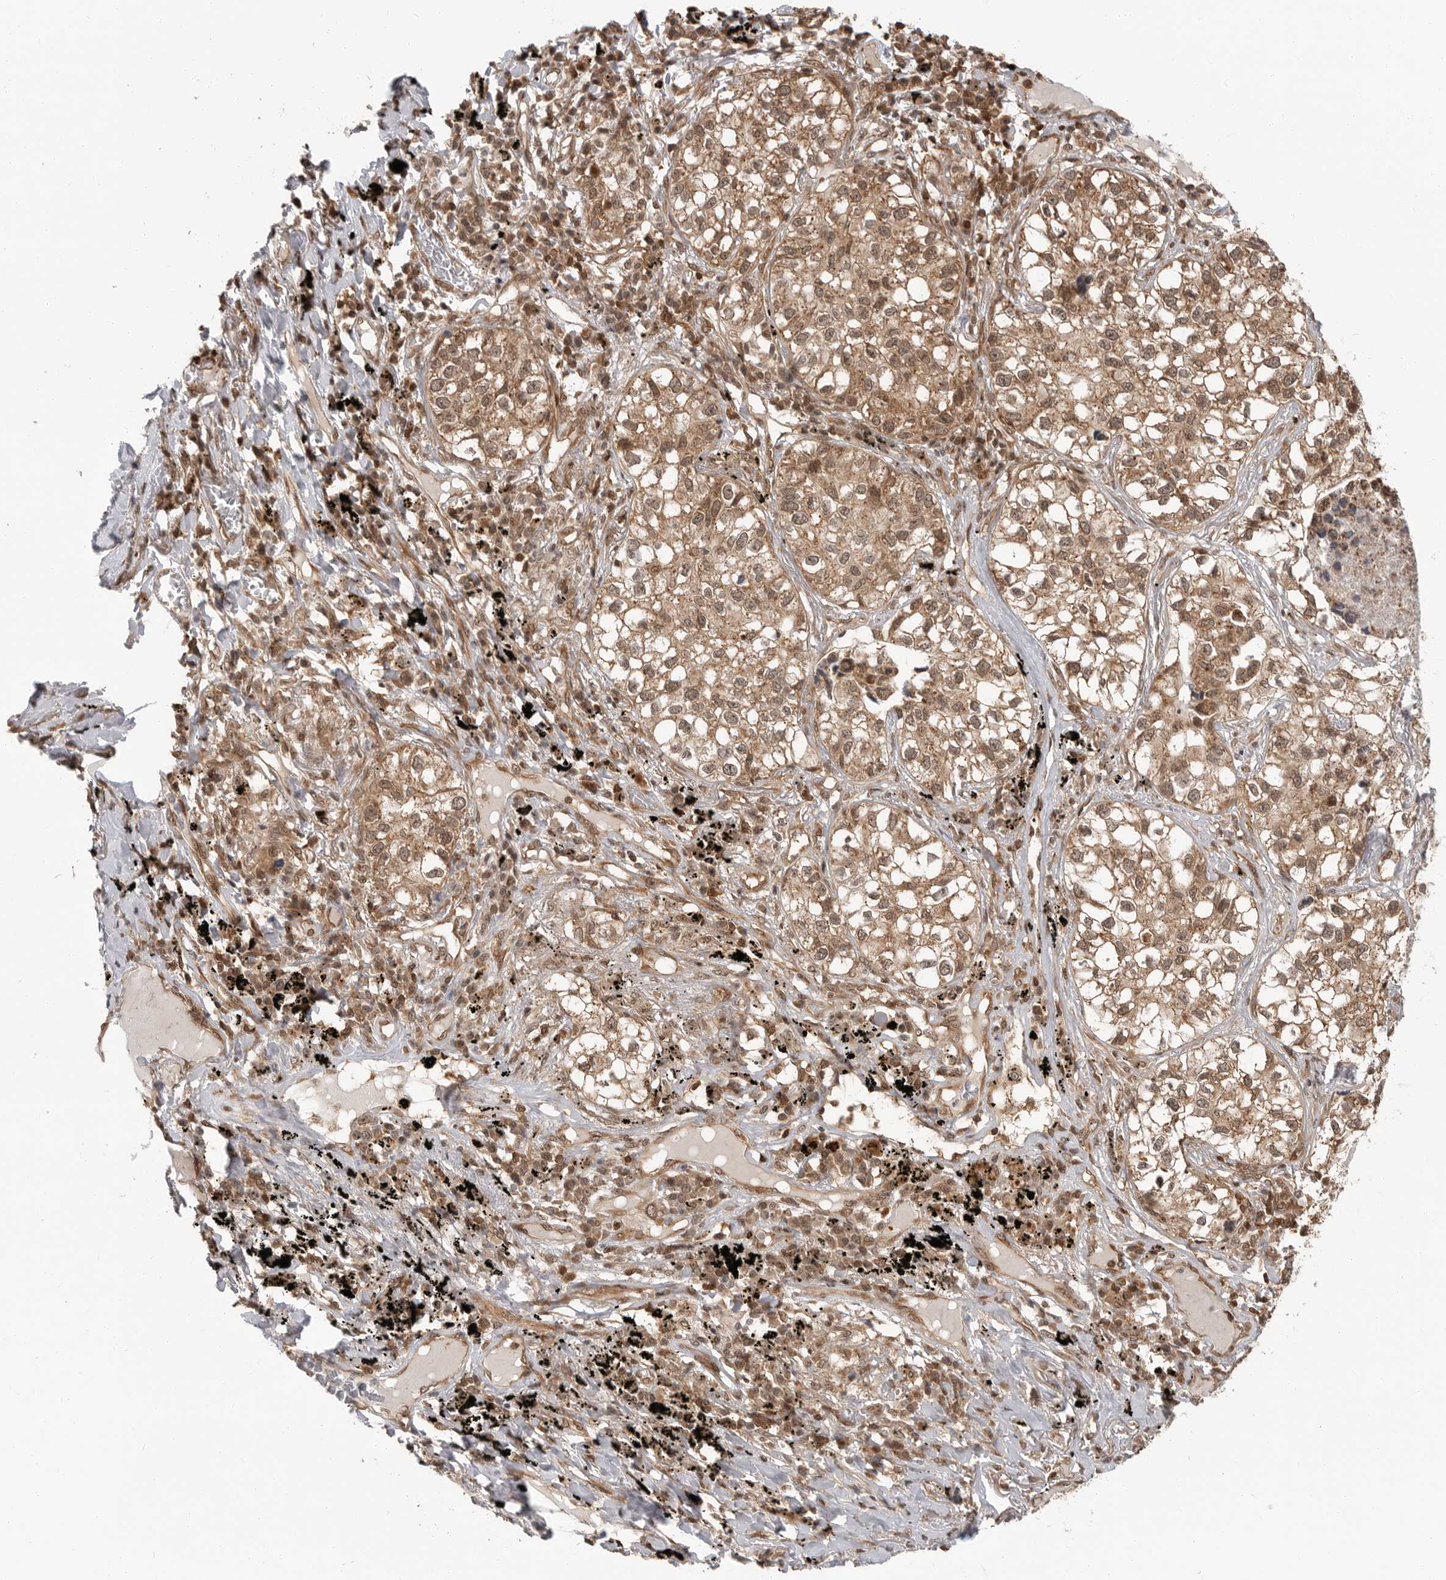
{"staining": {"intensity": "moderate", "quantity": ">75%", "location": "cytoplasmic/membranous"}, "tissue": "lung cancer", "cell_type": "Tumor cells", "image_type": "cancer", "snomed": [{"axis": "morphology", "description": "Adenocarcinoma, NOS"}, {"axis": "topography", "description": "Lung"}], "caption": "Lung cancer tissue exhibits moderate cytoplasmic/membranous expression in about >75% of tumor cells, visualized by immunohistochemistry.", "gene": "SZRD1", "patient": {"sex": "male", "age": 63}}